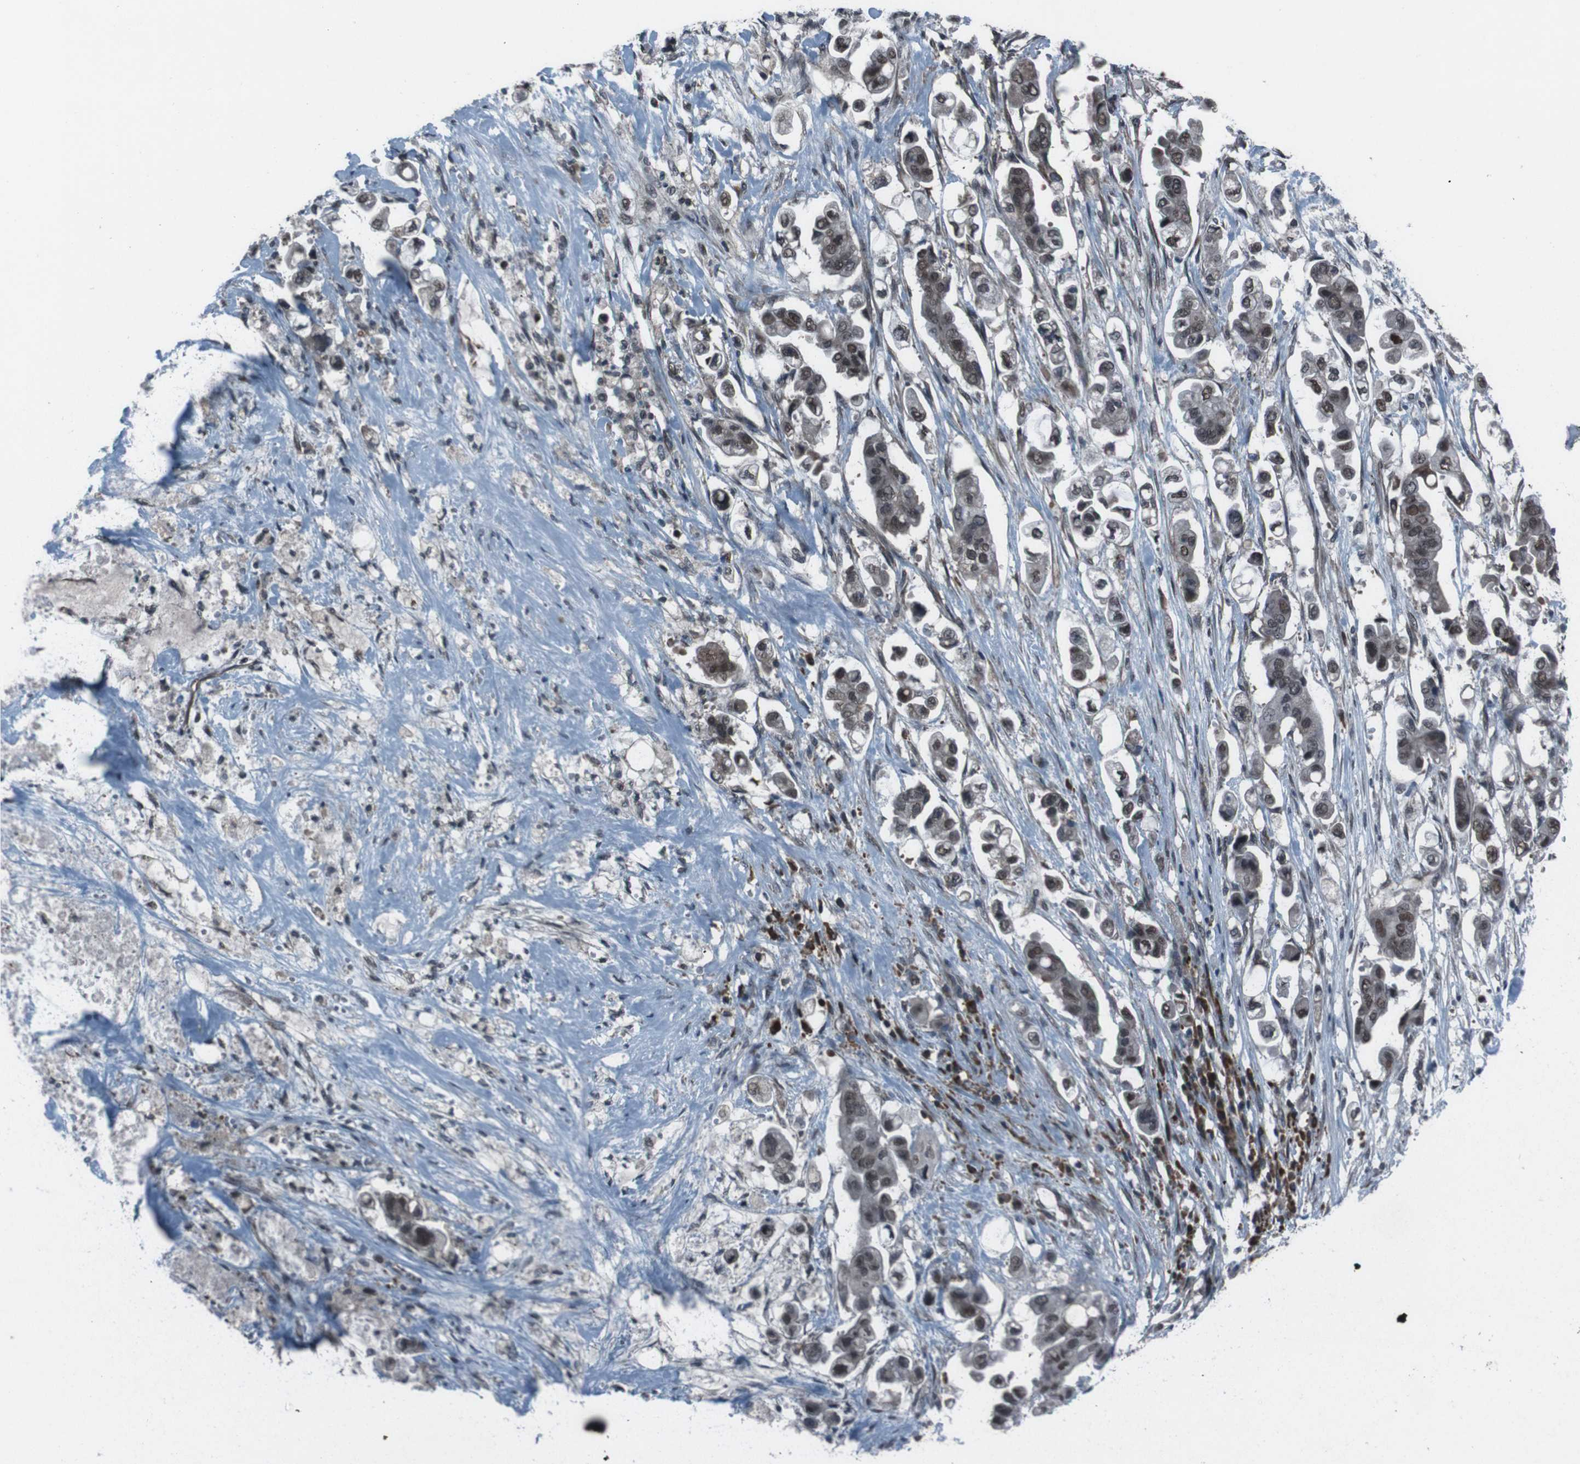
{"staining": {"intensity": "moderate", "quantity": ">75%", "location": "nuclear"}, "tissue": "stomach cancer", "cell_type": "Tumor cells", "image_type": "cancer", "snomed": [{"axis": "morphology", "description": "Adenocarcinoma, NOS"}, {"axis": "topography", "description": "Stomach"}], "caption": "High-magnification brightfield microscopy of stomach adenocarcinoma stained with DAB (brown) and counterstained with hematoxylin (blue). tumor cells exhibit moderate nuclear staining is appreciated in about>75% of cells.", "gene": "SS18L1", "patient": {"sex": "male", "age": 62}}